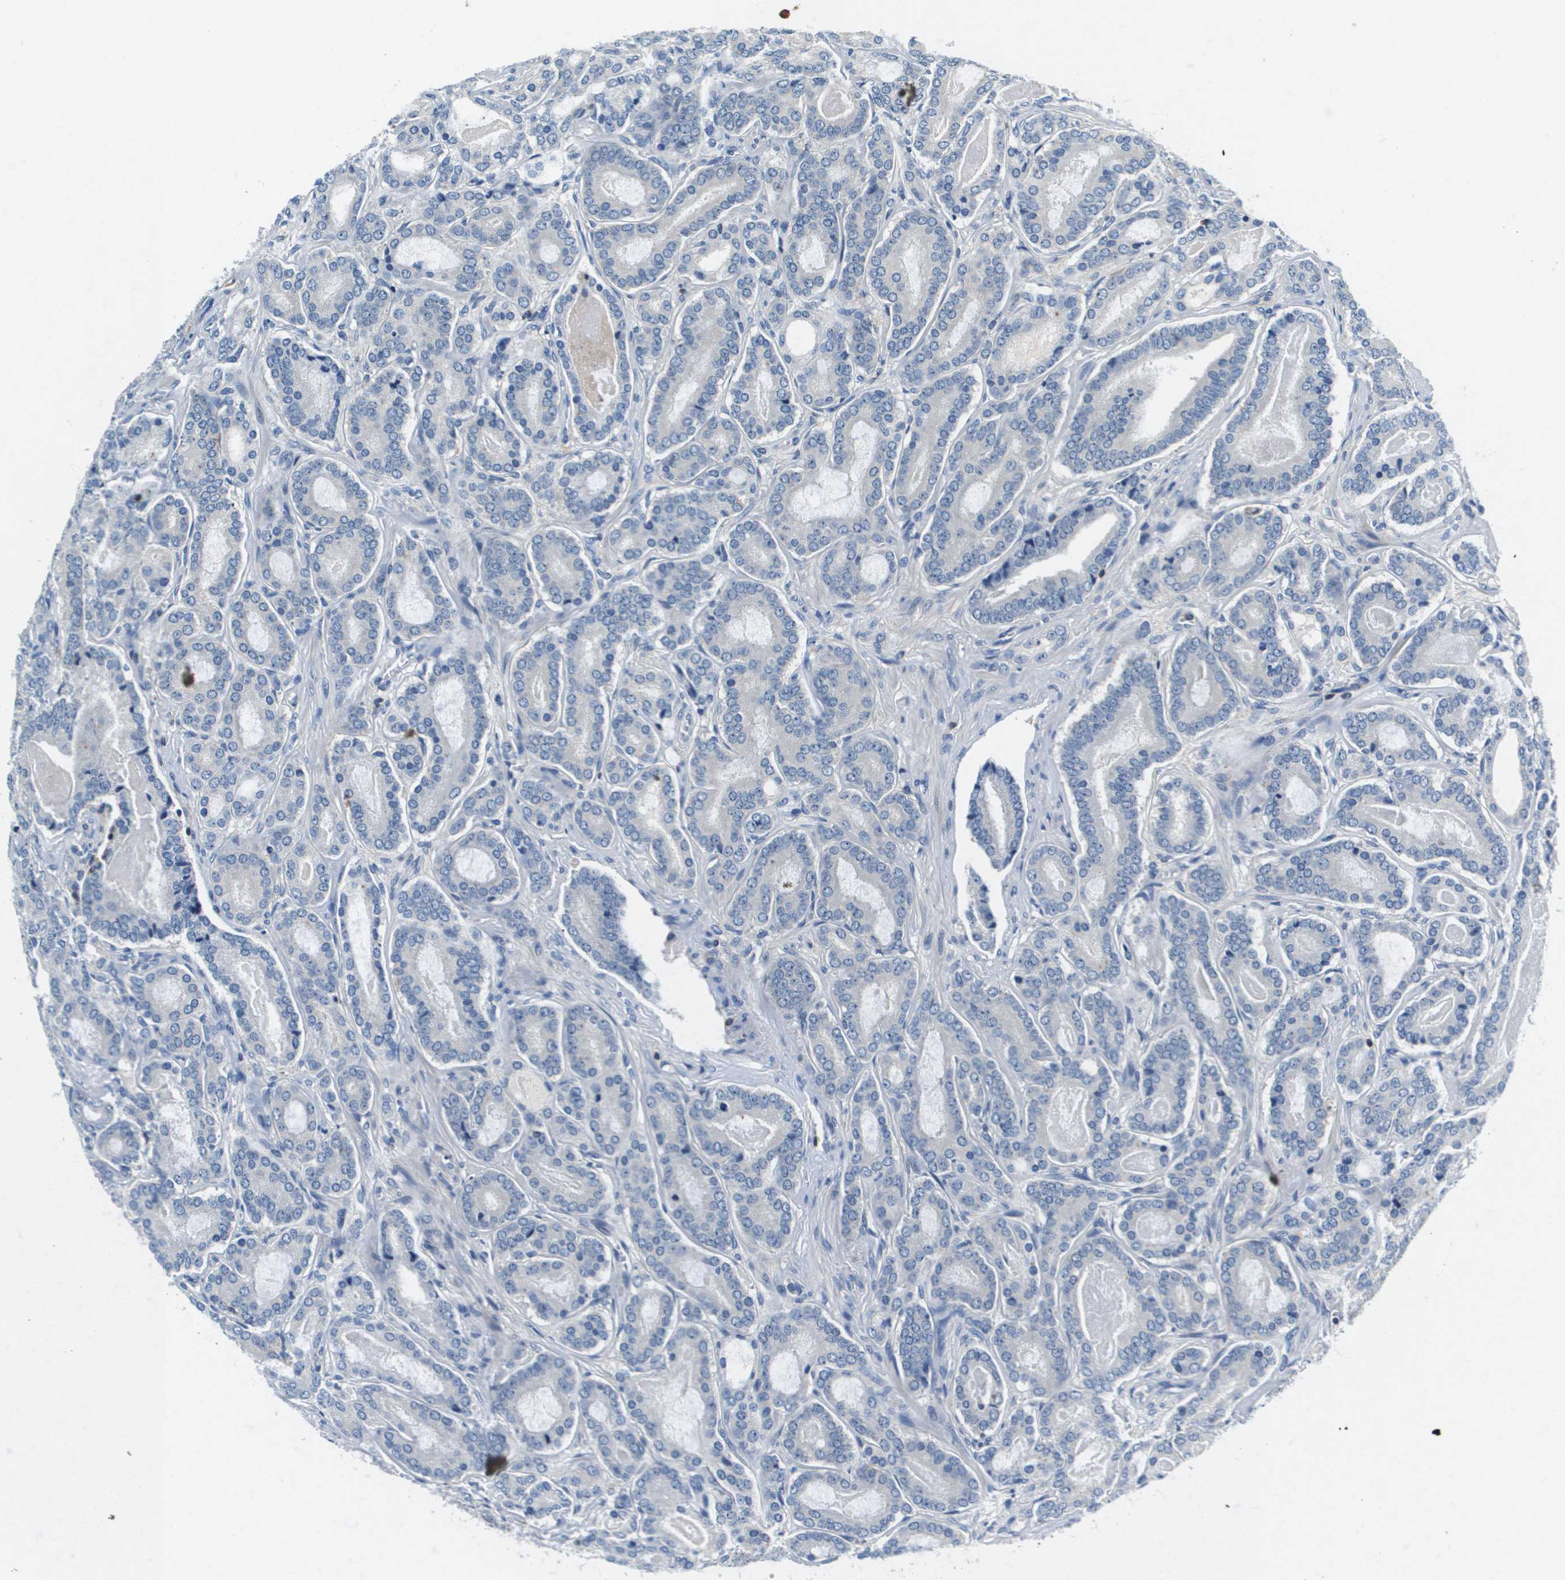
{"staining": {"intensity": "negative", "quantity": "none", "location": "none"}, "tissue": "prostate cancer", "cell_type": "Tumor cells", "image_type": "cancer", "snomed": [{"axis": "morphology", "description": "Adenocarcinoma, High grade"}, {"axis": "topography", "description": "Prostate"}], "caption": "An immunohistochemistry photomicrograph of high-grade adenocarcinoma (prostate) is shown. There is no staining in tumor cells of high-grade adenocarcinoma (prostate).", "gene": "KCNQ5", "patient": {"sex": "male", "age": 60}}